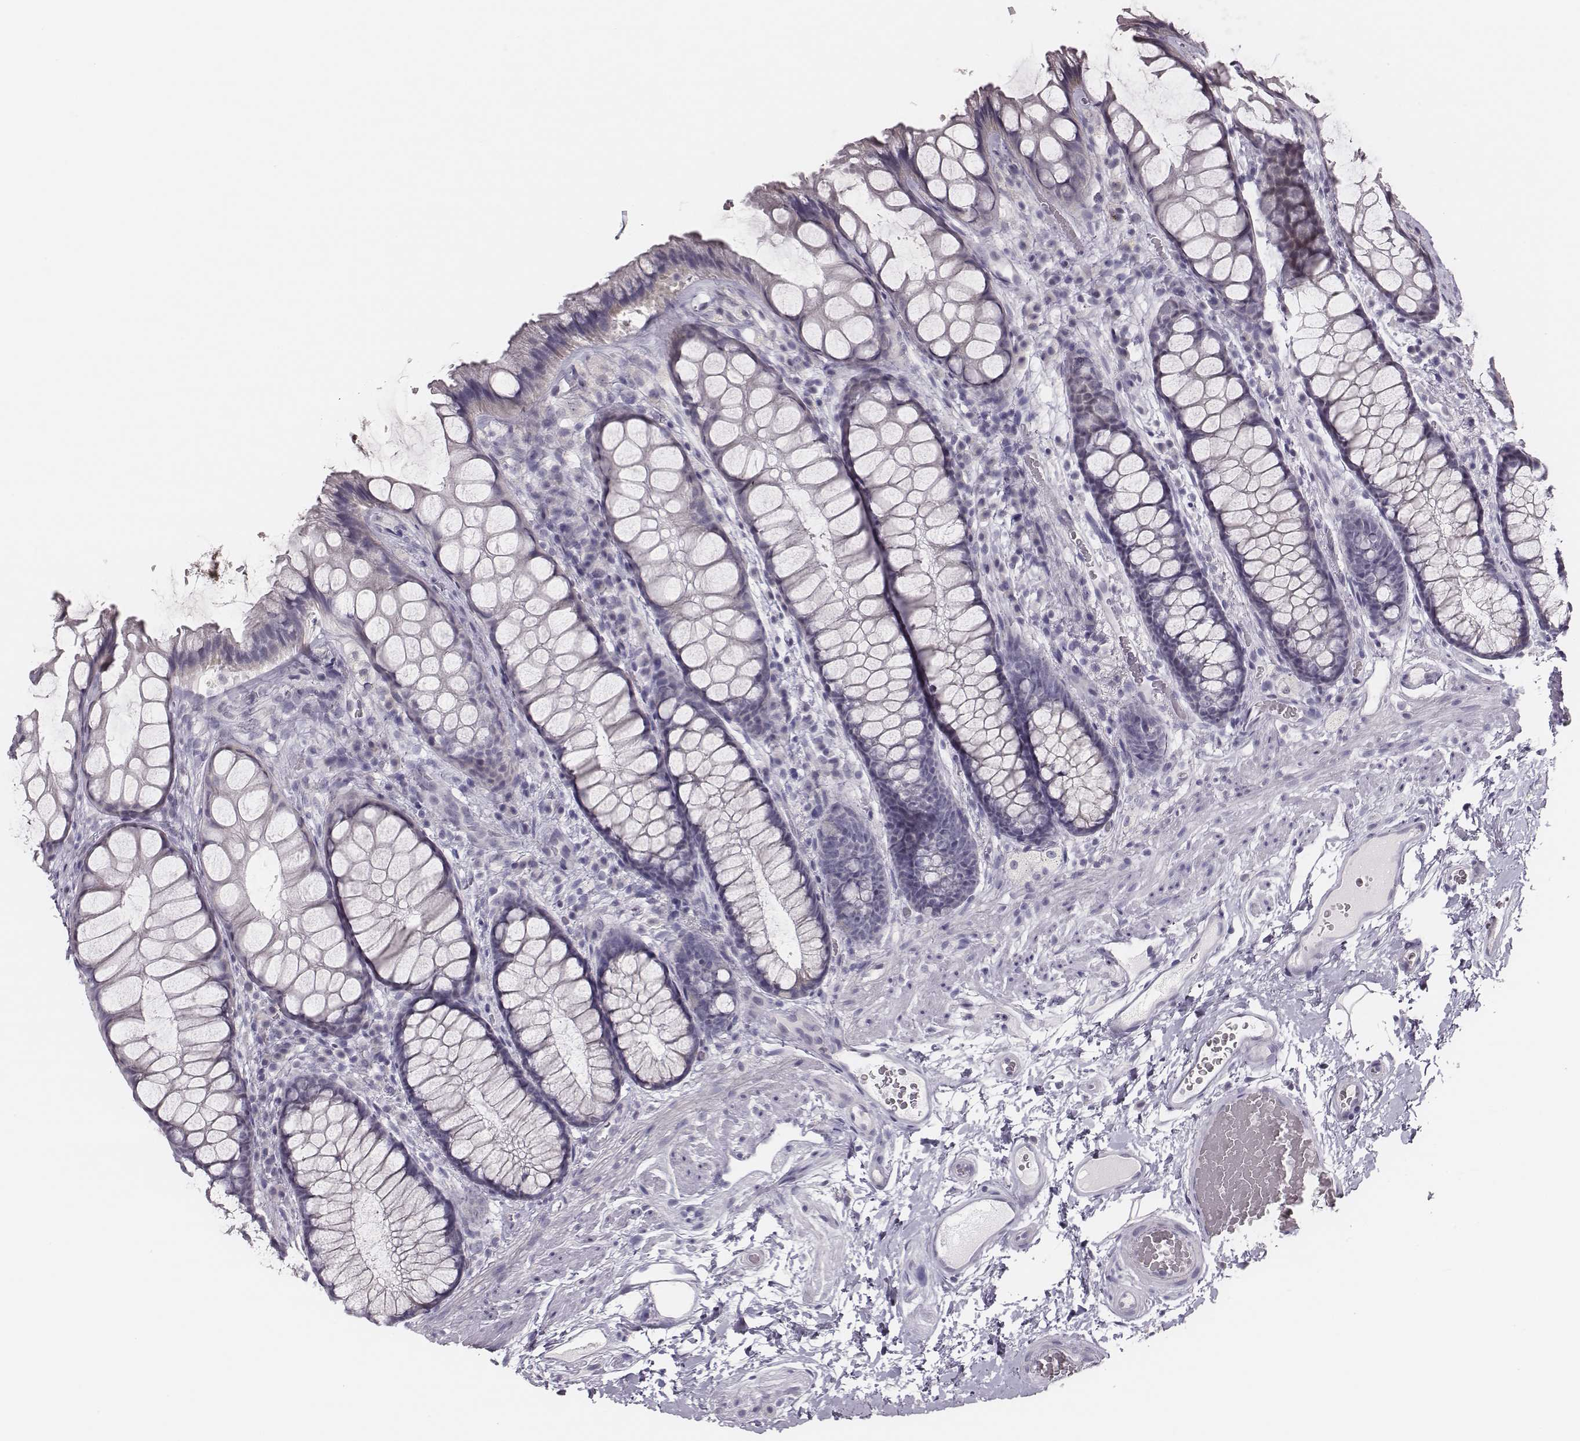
{"staining": {"intensity": "negative", "quantity": "none", "location": "none"}, "tissue": "rectum", "cell_type": "Glandular cells", "image_type": "normal", "snomed": [{"axis": "morphology", "description": "Normal tissue, NOS"}, {"axis": "topography", "description": "Rectum"}], "caption": "Immunohistochemistry of unremarkable rectum displays no expression in glandular cells.", "gene": "ADGRF4", "patient": {"sex": "female", "age": 62}}